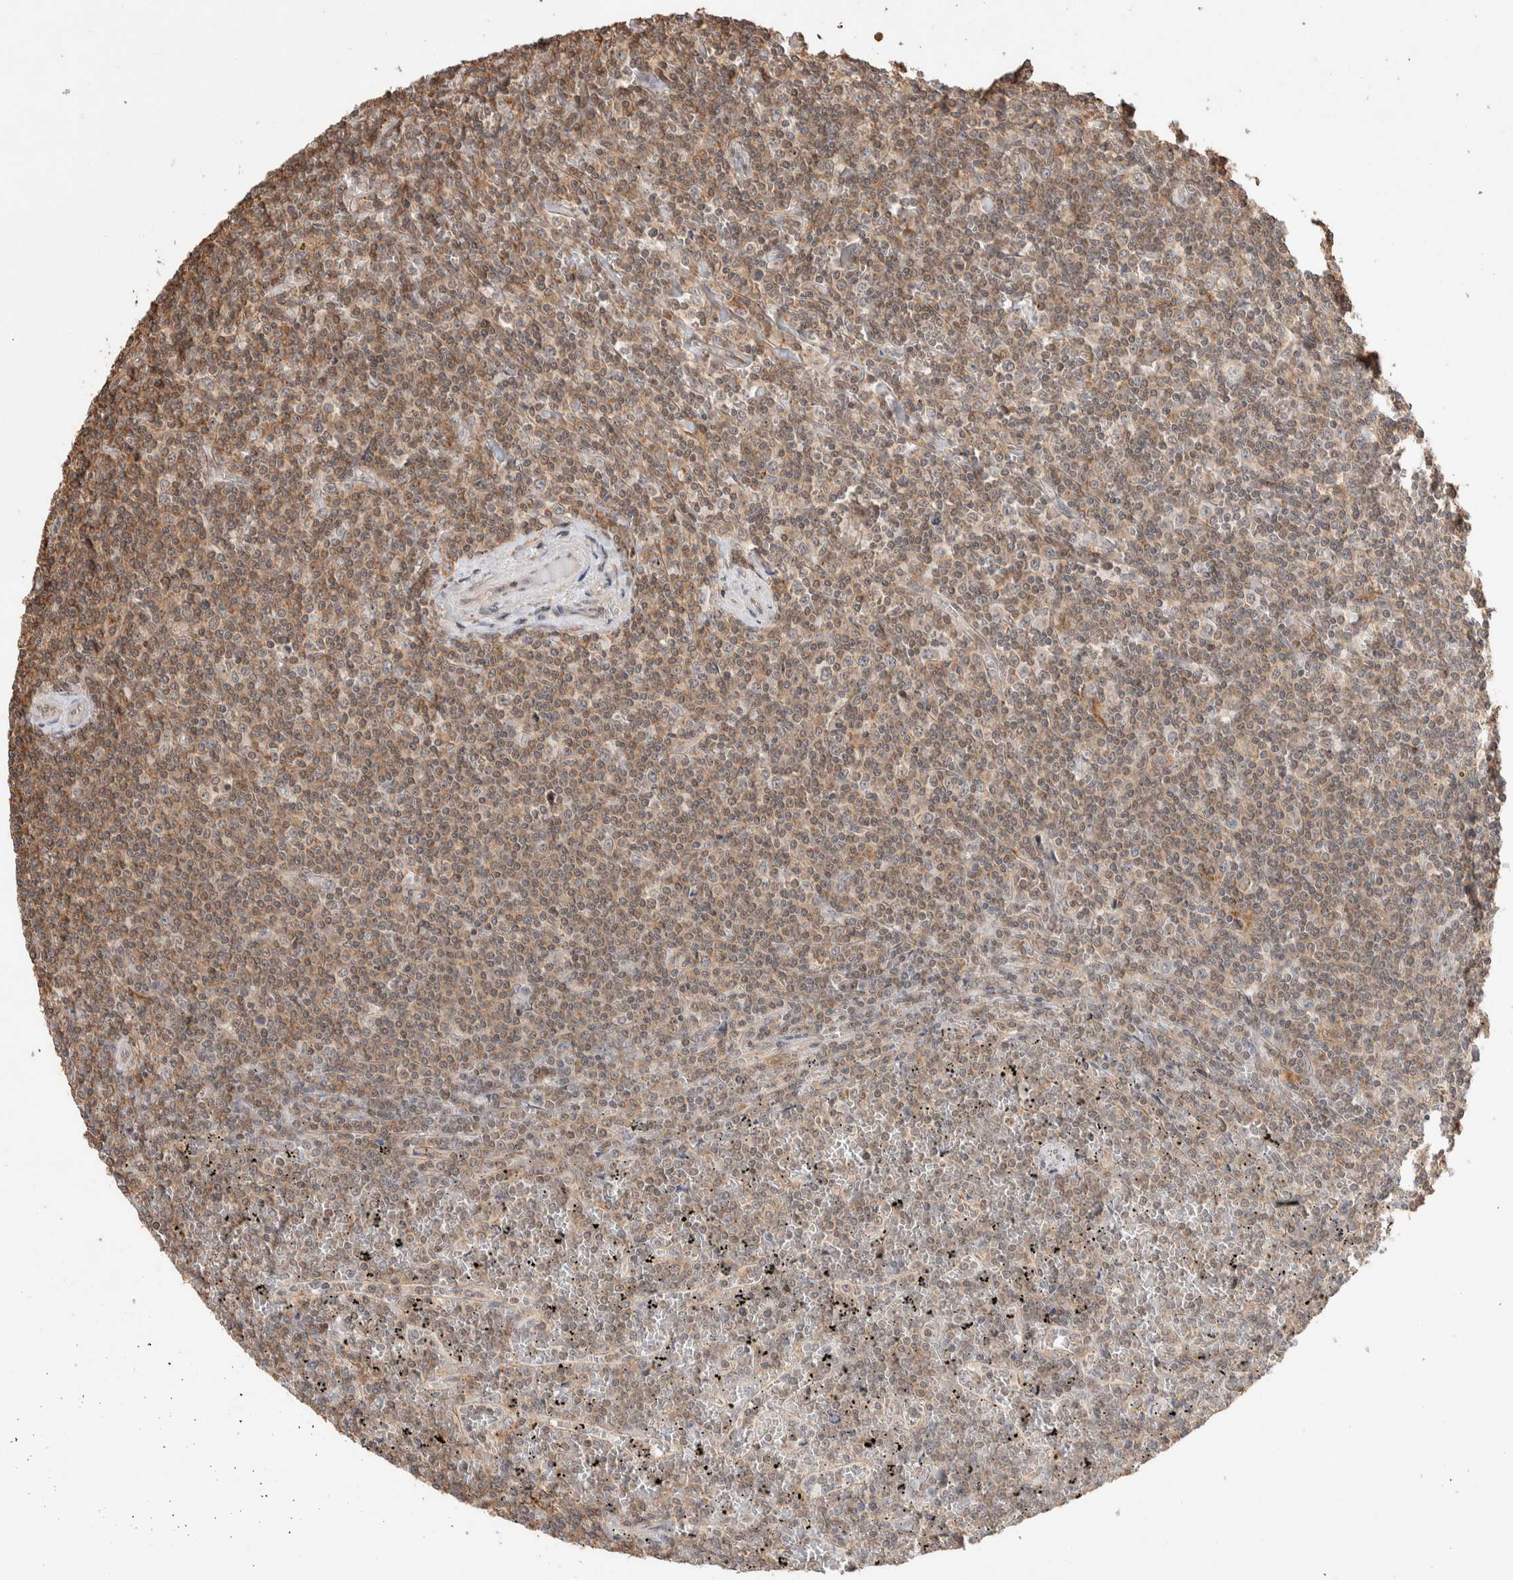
{"staining": {"intensity": "weak", "quantity": ">75%", "location": "cytoplasmic/membranous"}, "tissue": "lymphoma", "cell_type": "Tumor cells", "image_type": "cancer", "snomed": [{"axis": "morphology", "description": "Malignant lymphoma, non-Hodgkin's type, Low grade"}, {"axis": "topography", "description": "Spleen"}], "caption": "Human malignant lymphoma, non-Hodgkin's type (low-grade) stained with a protein marker displays weak staining in tumor cells.", "gene": "ZNF704", "patient": {"sex": "female", "age": 19}}